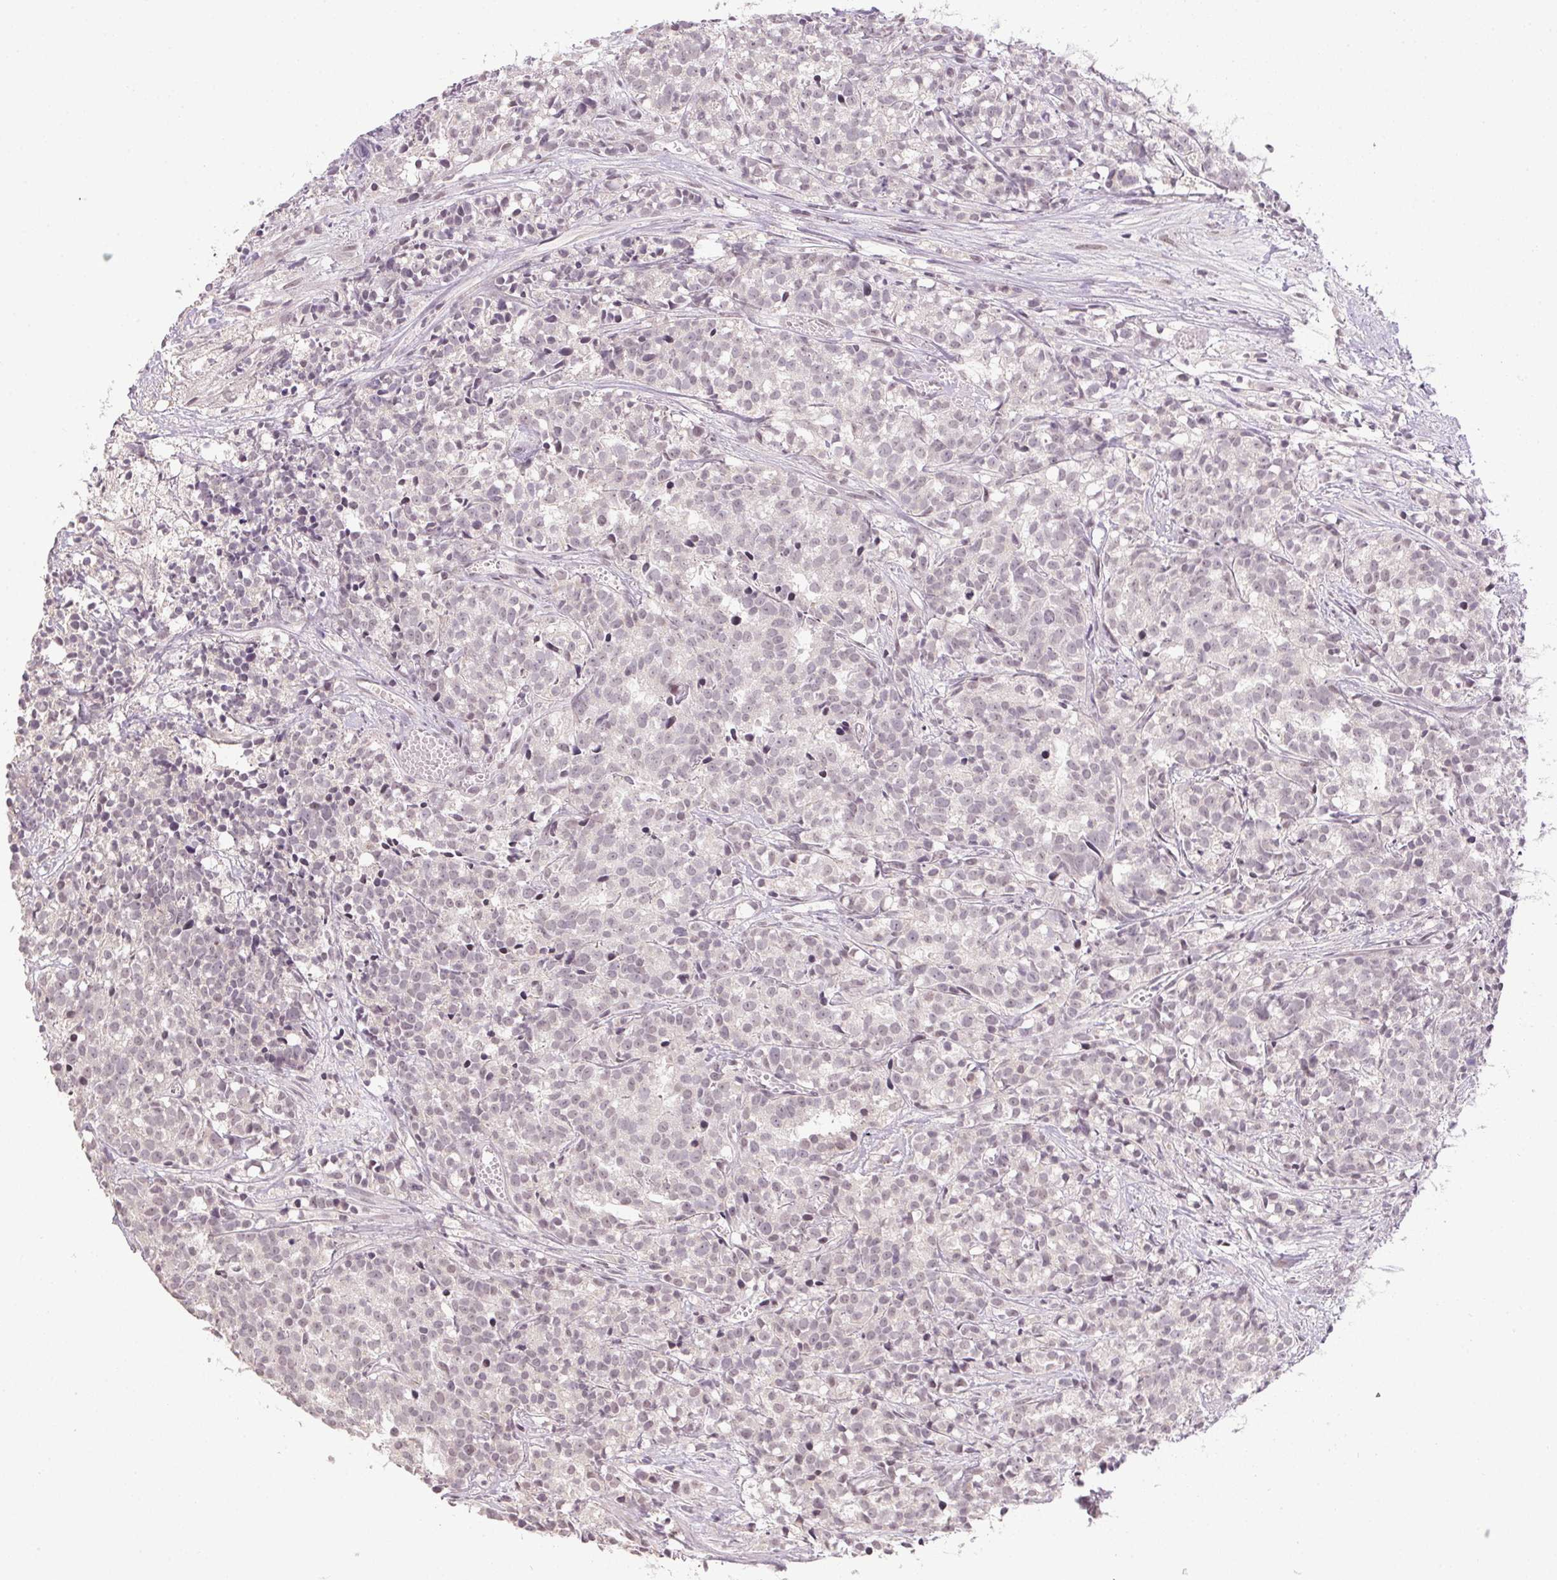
{"staining": {"intensity": "negative", "quantity": "none", "location": "none"}, "tissue": "prostate cancer", "cell_type": "Tumor cells", "image_type": "cancer", "snomed": [{"axis": "morphology", "description": "Adenocarcinoma, High grade"}, {"axis": "topography", "description": "Prostate"}], "caption": "Protein analysis of prostate cancer displays no significant staining in tumor cells. (Stains: DAB (3,3'-diaminobenzidine) immunohistochemistry with hematoxylin counter stain, Microscopy: brightfield microscopy at high magnification).", "gene": "KDM4D", "patient": {"sex": "male", "age": 58}}